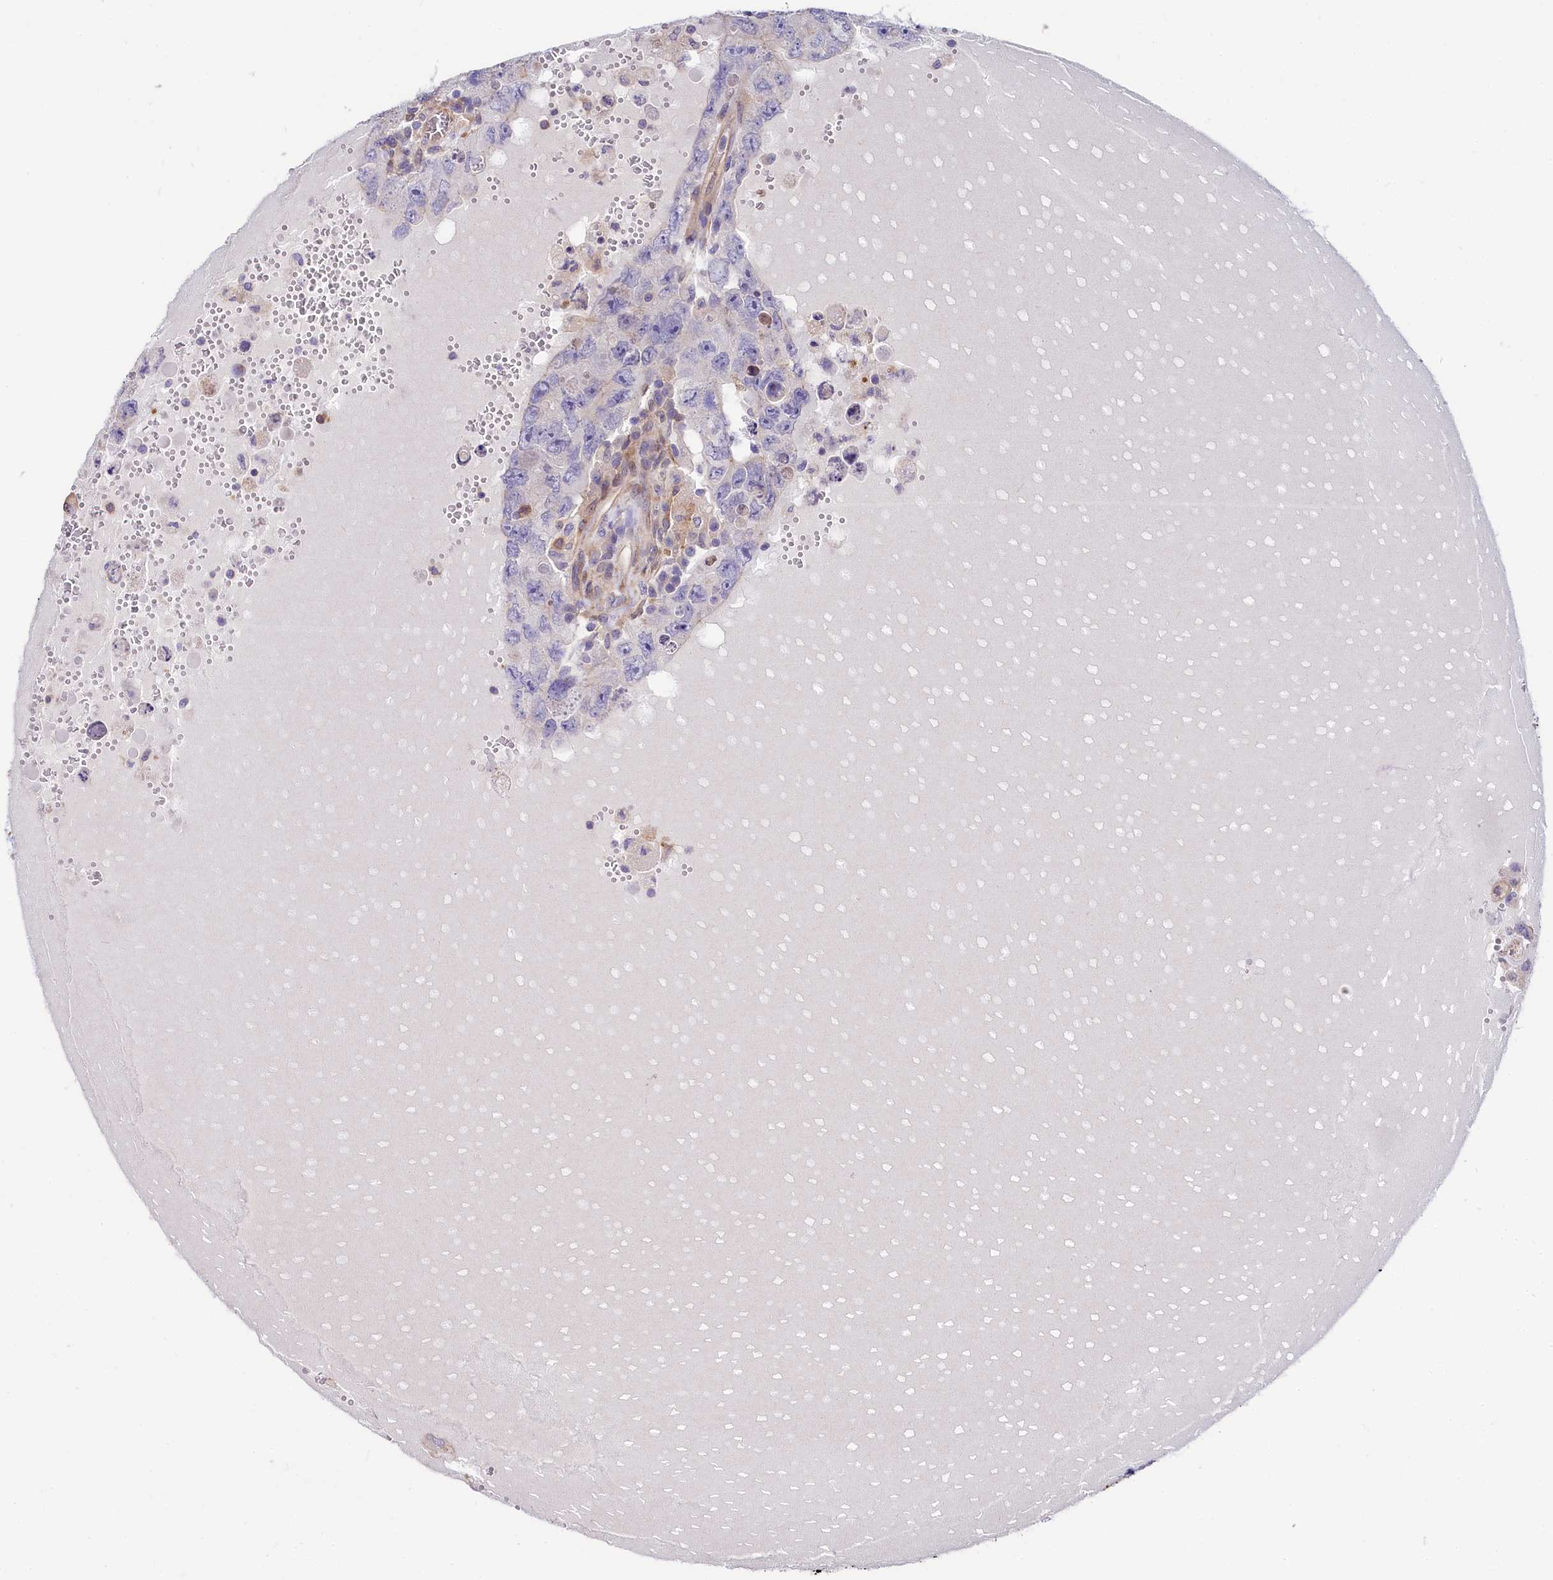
{"staining": {"intensity": "negative", "quantity": "none", "location": "none"}, "tissue": "testis cancer", "cell_type": "Tumor cells", "image_type": "cancer", "snomed": [{"axis": "morphology", "description": "Carcinoma, Embryonal, NOS"}, {"axis": "topography", "description": "Testis"}], "caption": "Immunohistochemistry of human testis cancer demonstrates no positivity in tumor cells. (IHC, brightfield microscopy, high magnification).", "gene": "FCHSD2", "patient": {"sex": "male", "age": 26}}